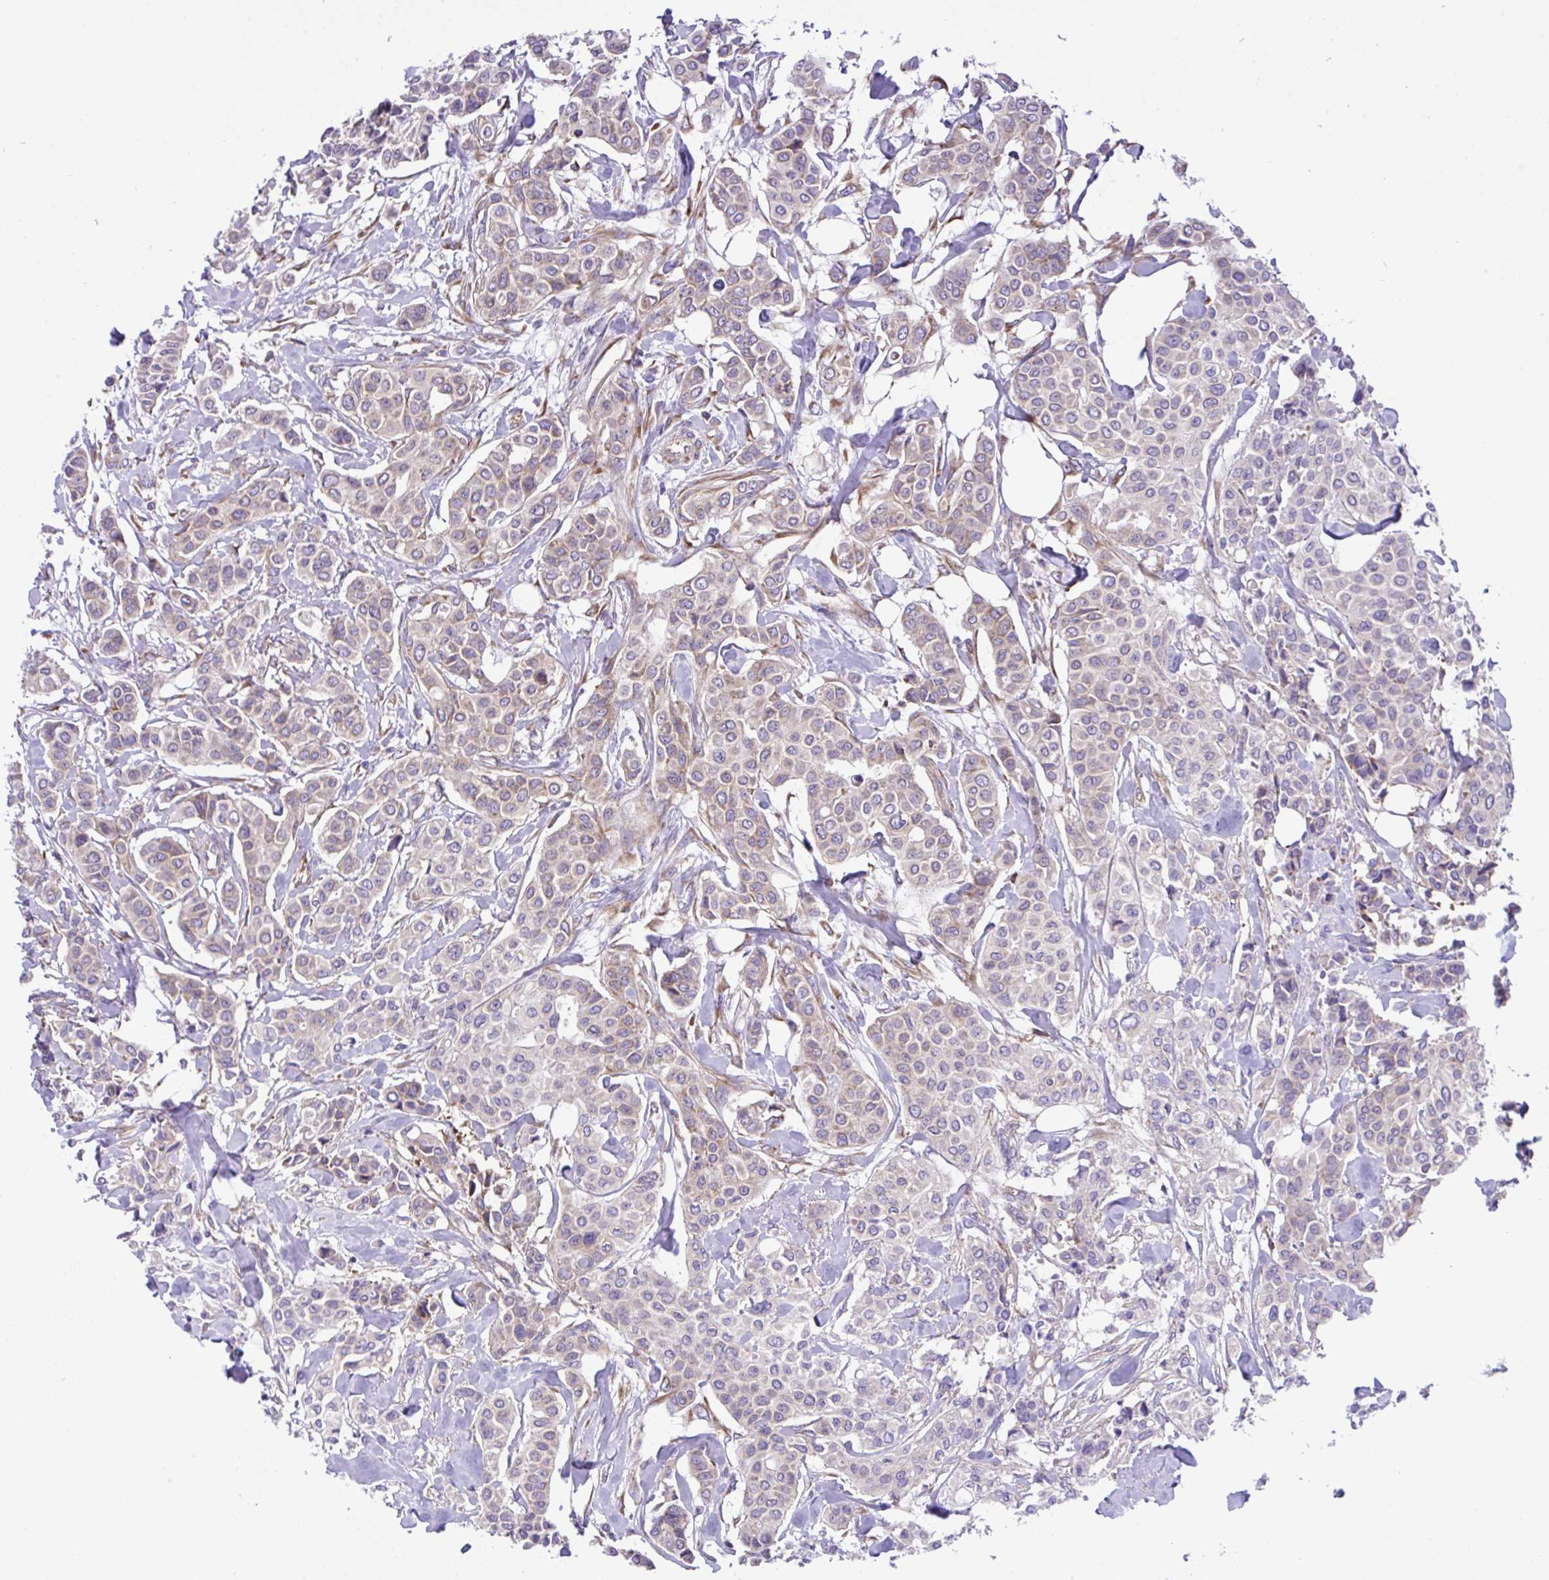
{"staining": {"intensity": "moderate", "quantity": "25%-75%", "location": "cytoplasmic/membranous"}, "tissue": "breast cancer", "cell_type": "Tumor cells", "image_type": "cancer", "snomed": [{"axis": "morphology", "description": "Lobular carcinoma"}, {"axis": "topography", "description": "Breast"}], "caption": "An image of human breast lobular carcinoma stained for a protein shows moderate cytoplasmic/membranous brown staining in tumor cells.", "gene": "RPL7", "patient": {"sex": "female", "age": 51}}